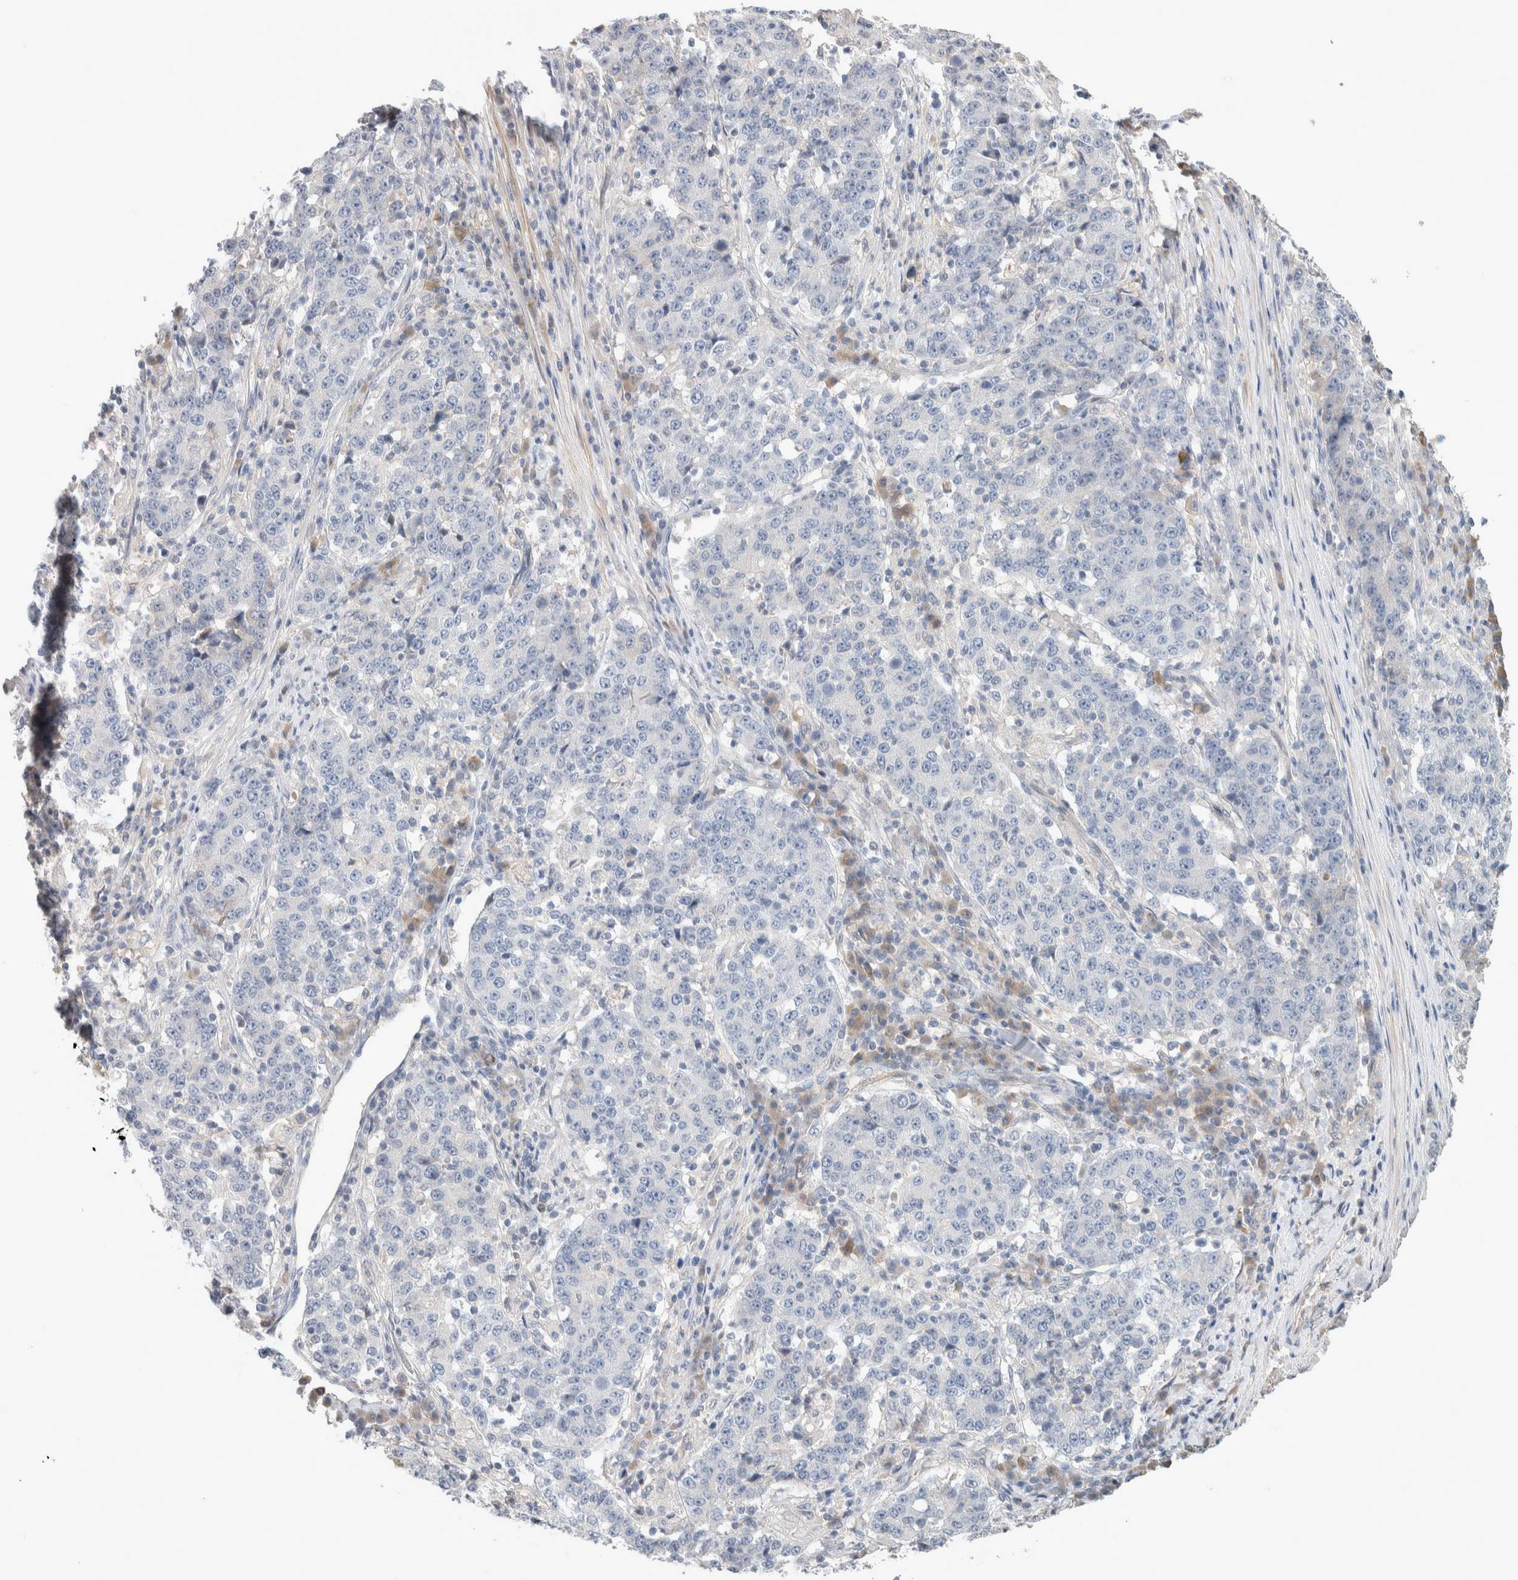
{"staining": {"intensity": "negative", "quantity": "none", "location": "none"}, "tissue": "stomach cancer", "cell_type": "Tumor cells", "image_type": "cancer", "snomed": [{"axis": "morphology", "description": "Adenocarcinoma, NOS"}, {"axis": "topography", "description": "Stomach"}], "caption": "Histopathology image shows no protein staining in tumor cells of adenocarcinoma (stomach) tissue. The staining was performed using DAB to visualize the protein expression in brown, while the nuclei were stained in blue with hematoxylin (Magnification: 20x).", "gene": "DEPTOR", "patient": {"sex": "male", "age": 59}}